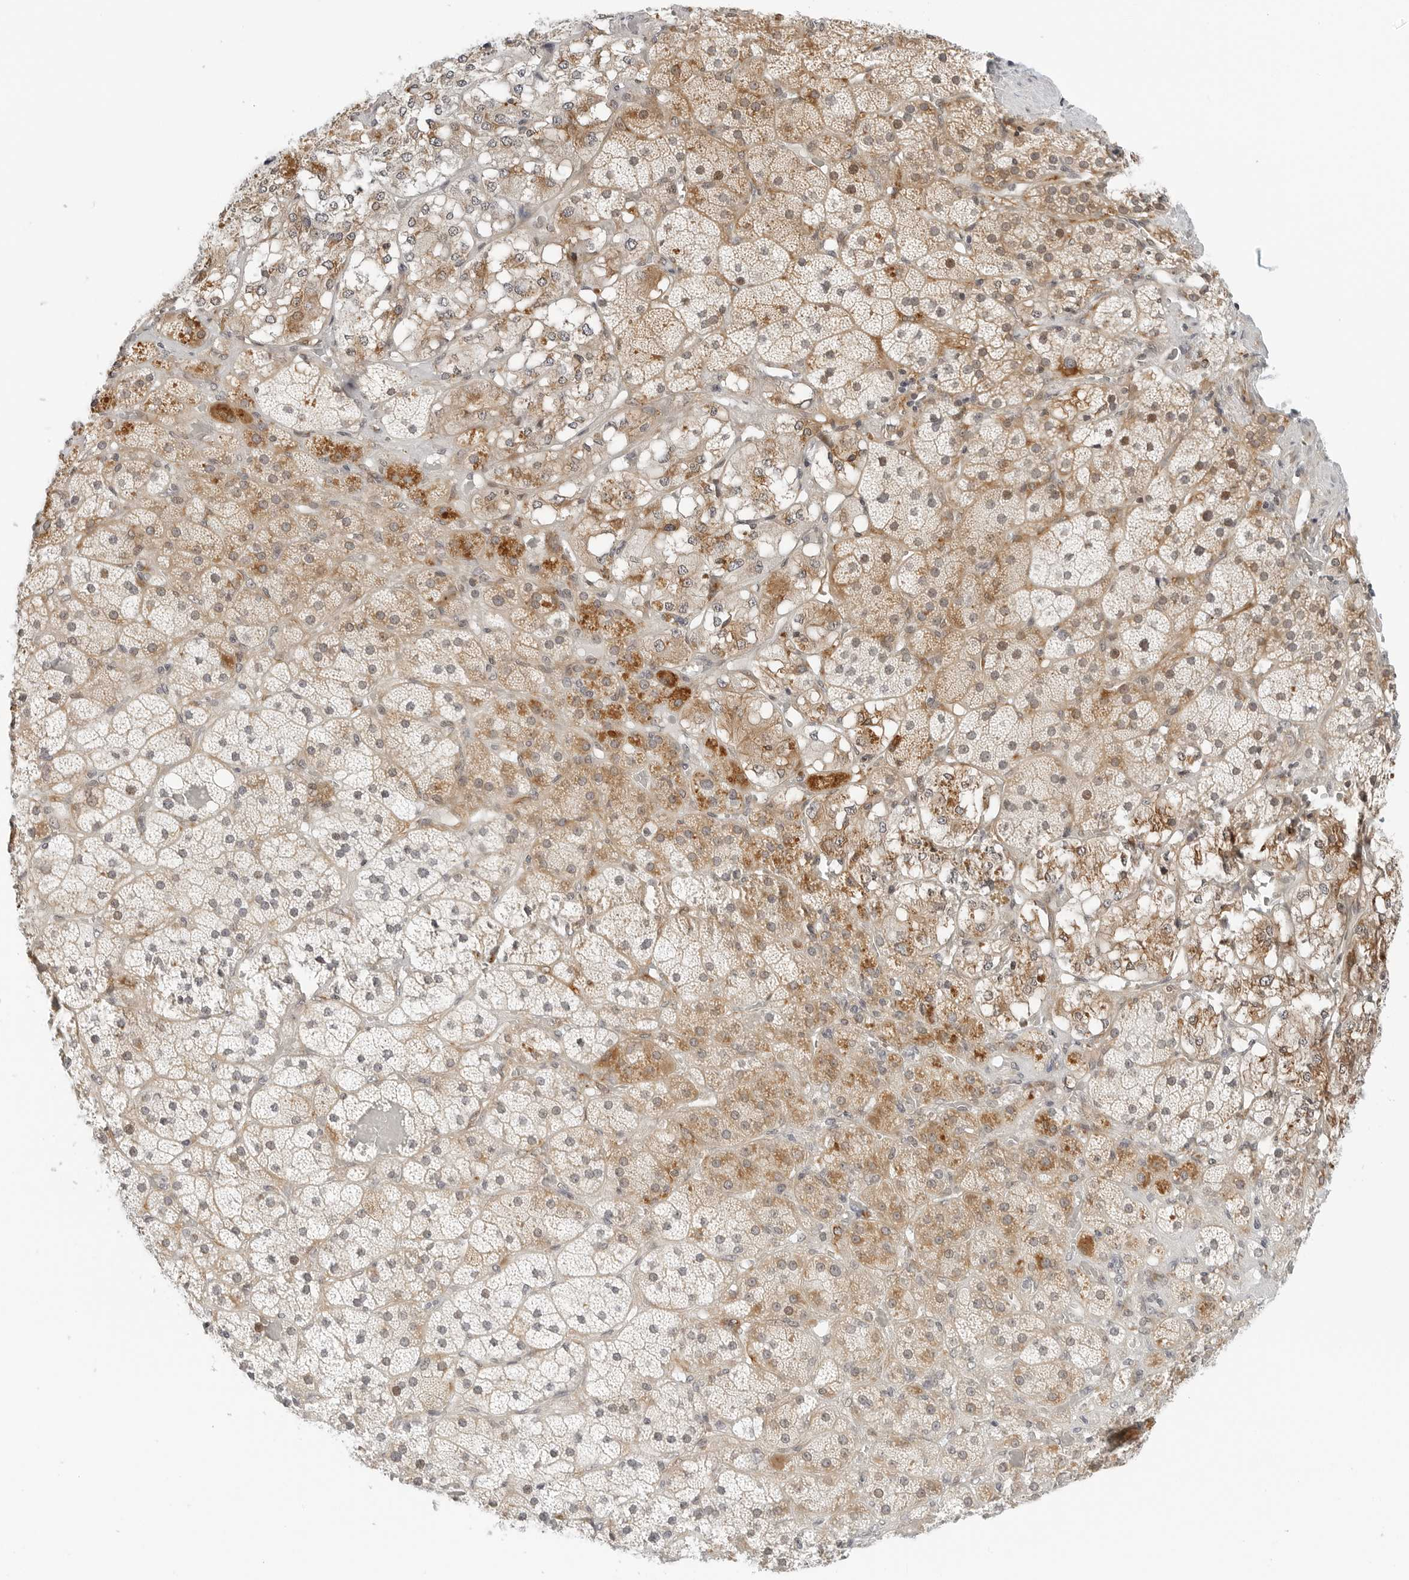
{"staining": {"intensity": "moderate", "quantity": ">75%", "location": "cytoplasmic/membranous"}, "tissue": "adrenal gland", "cell_type": "Glandular cells", "image_type": "normal", "snomed": [{"axis": "morphology", "description": "Normal tissue, NOS"}, {"axis": "topography", "description": "Adrenal gland"}], "caption": "Immunohistochemical staining of unremarkable adrenal gland reveals >75% levels of moderate cytoplasmic/membranous protein positivity in approximately >75% of glandular cells. Nuclei are stained in blue.", "gene": "PARP10", "patient": {"sex": "male", "age": 57}}